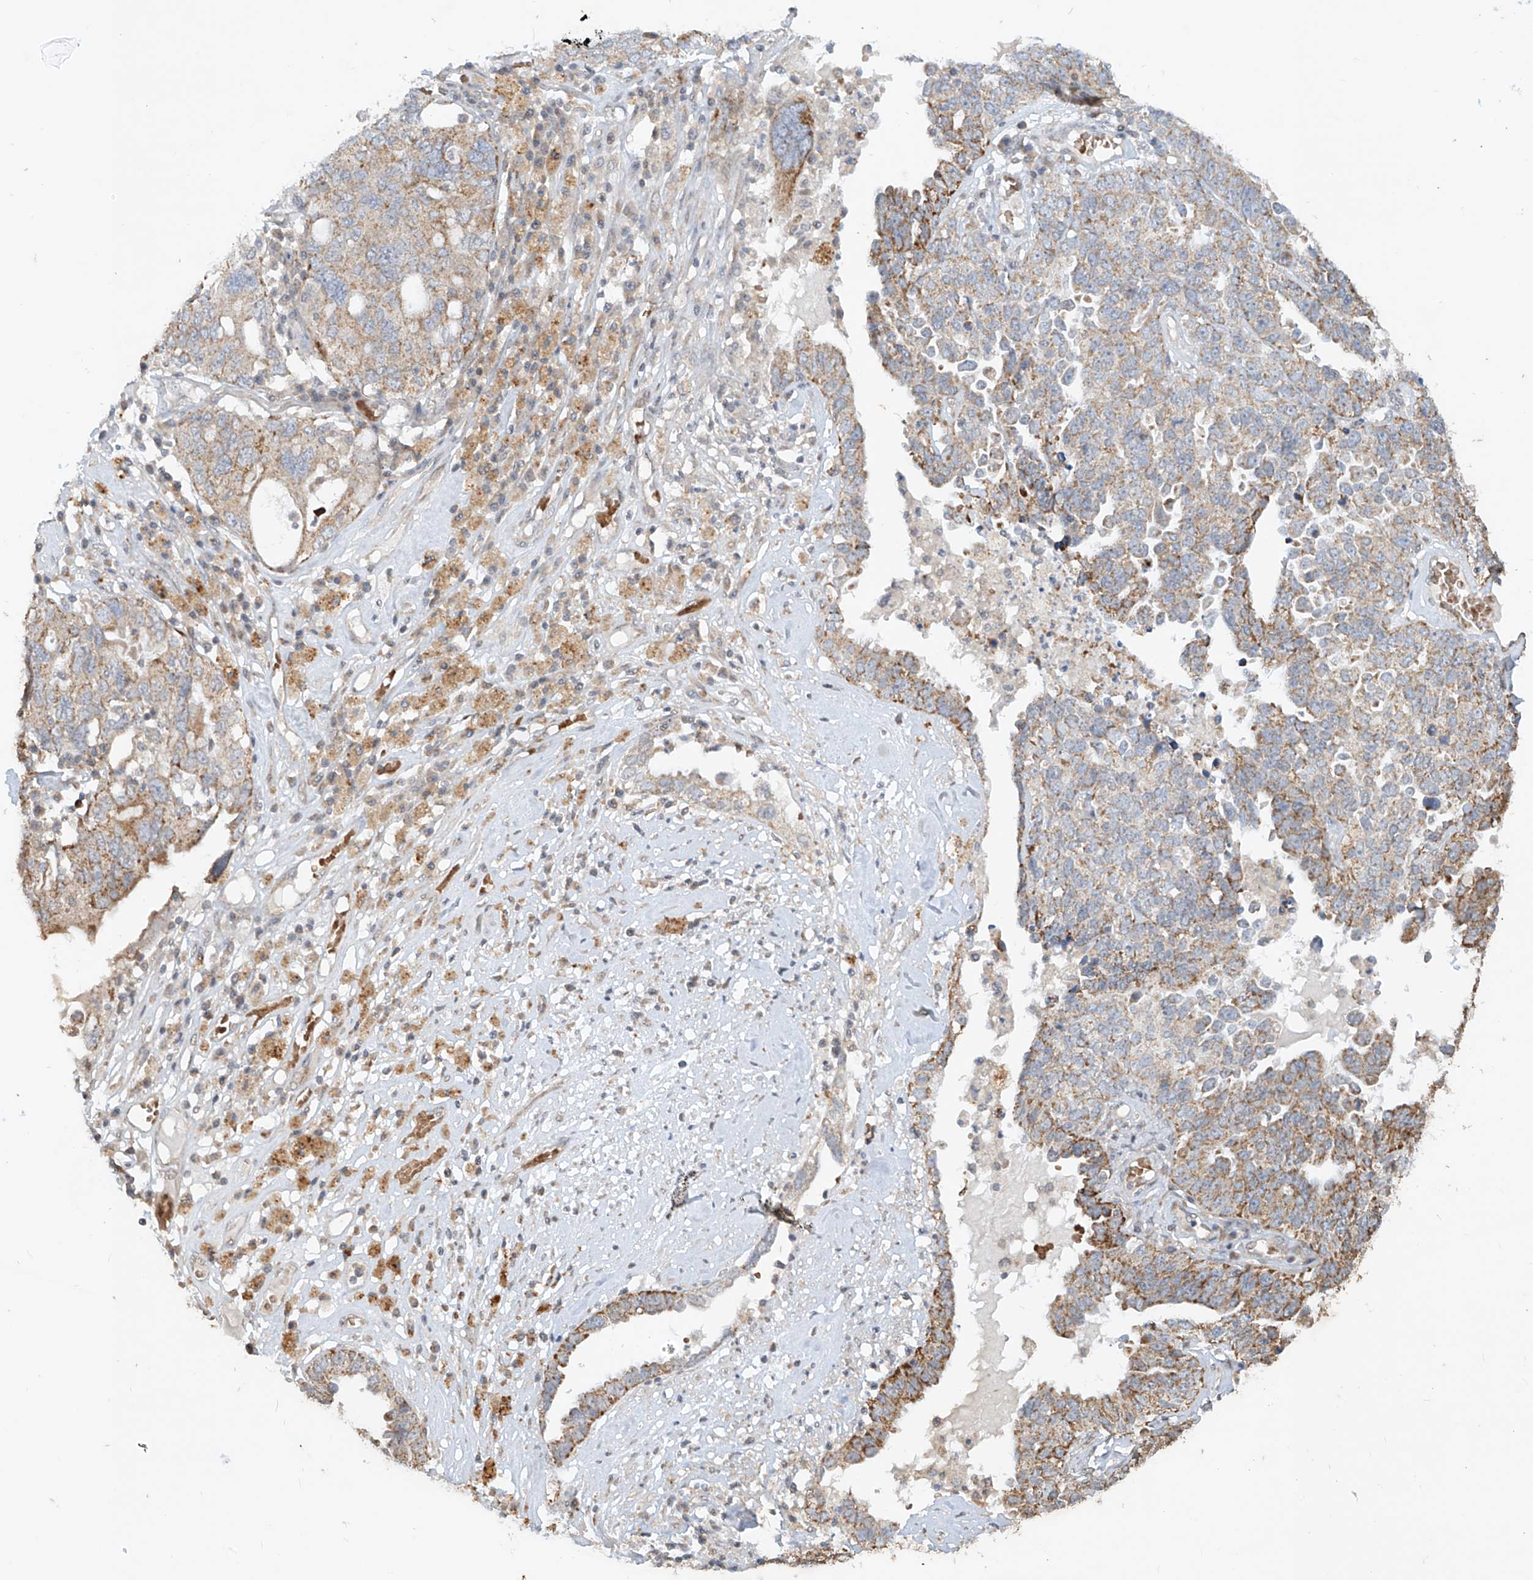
{"staining": {"intensity": "moderate", "quantity": "25%-75%", "location": "cytoplasmic/membranous"}, "tissue": "ovarian cancer", "cell_type": "Tumor cells", "image_type": "cancer", "snomed": [{"axis": "morphology", "description": "Carcinoma, endometroid"}, {"axis": "topography", "description": "Ovary"}], "caption": "Immunohistochemistry micrograph of neoplastic tissue: human endometroid carcinoma (ovarian) stained using immunohistochemistry shows medium levels of moderate protein expression localized specifically in the cytoplasmic/membranous of tumor cells, appearing as a cytoplasmic/membranous brown color.", "gene": "MTUS2", "patient": {"sex": "female", "age": 62}}